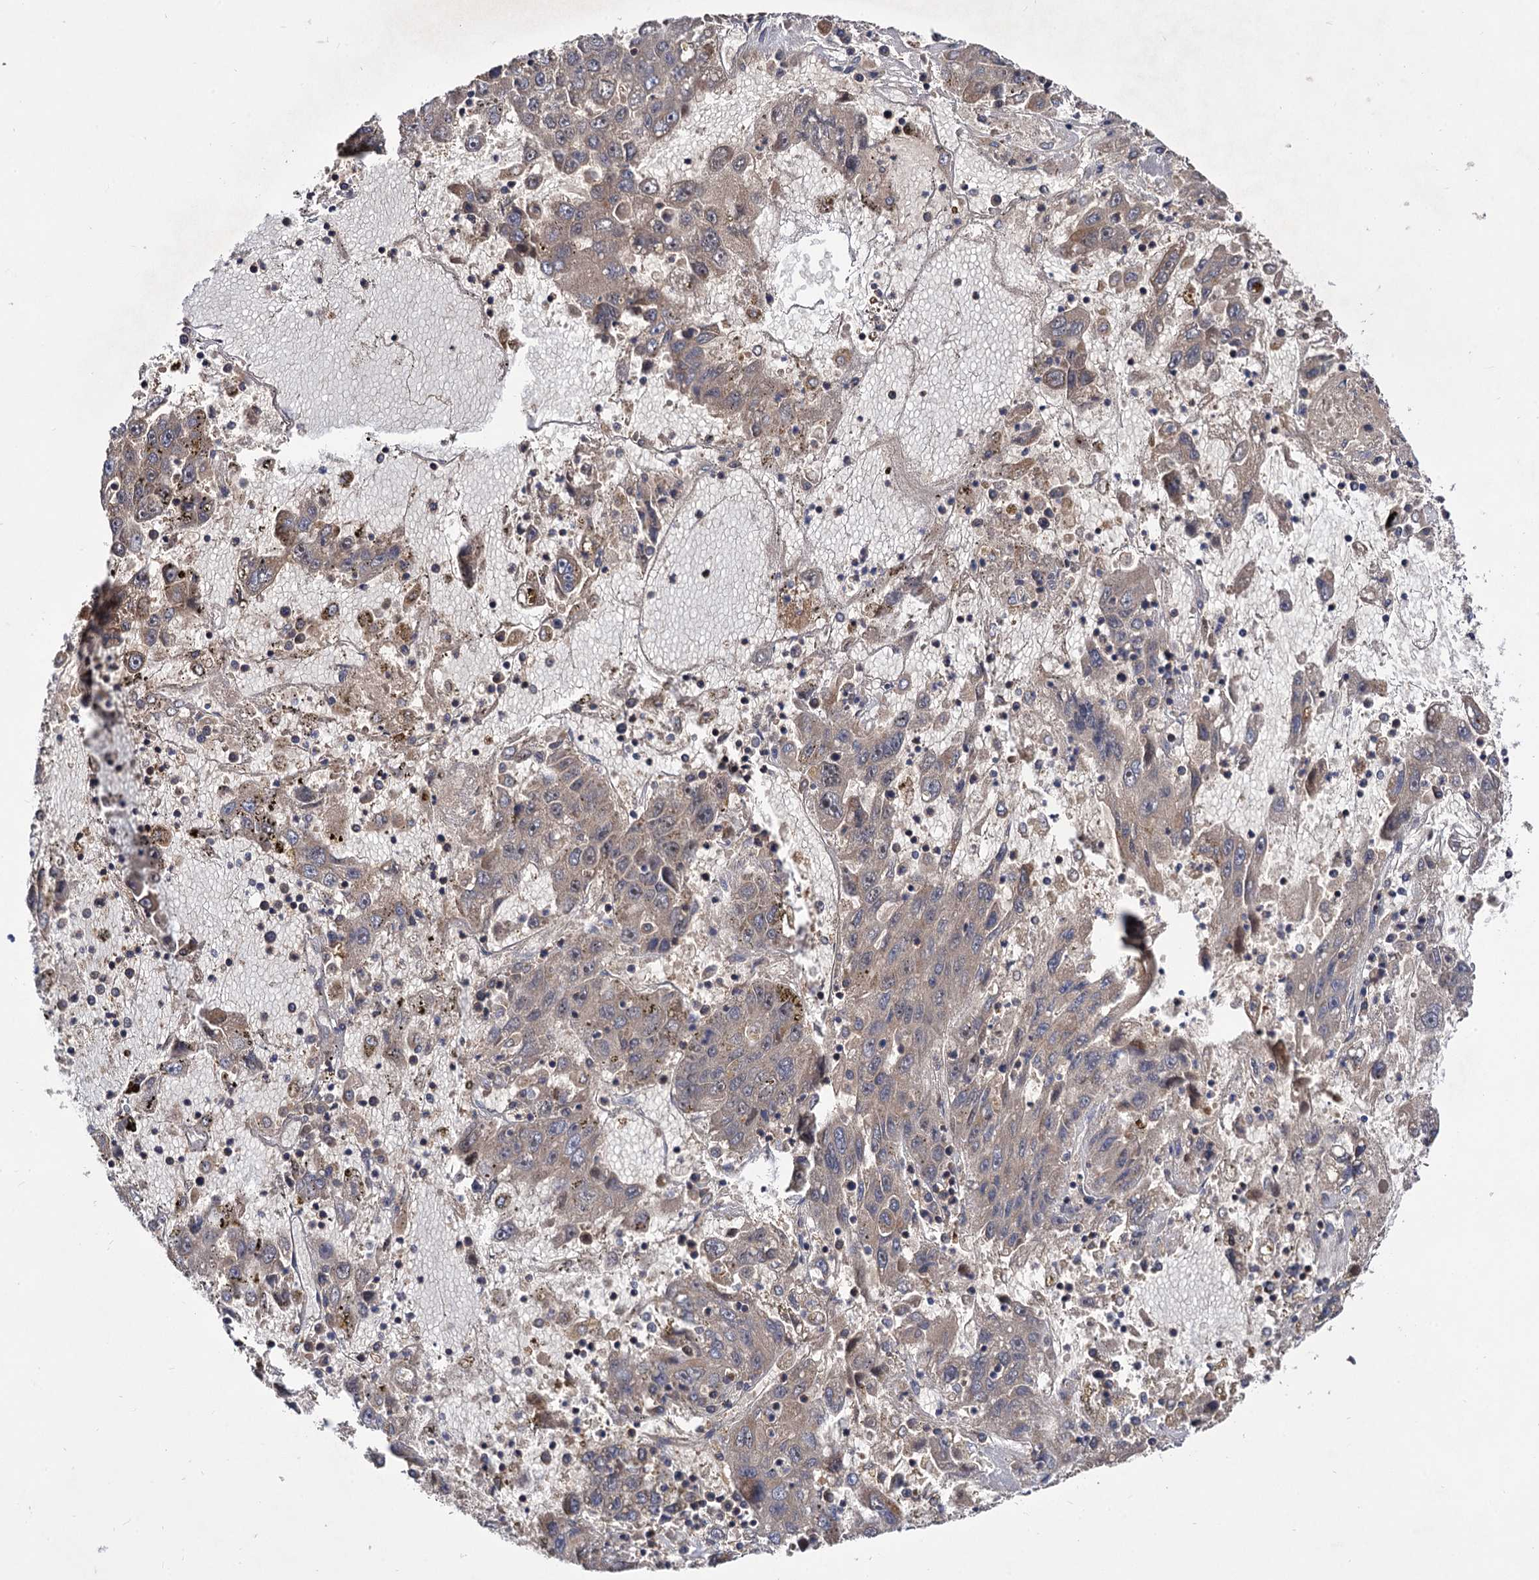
{"staining": {"intensity": "moderate", "quantity": ">75%", "location": "cytoplasmic/membranous"}, "tissue": "liver cancer", "cell_type": "Tumor cells", "image_type": "cancer", "snomed": [{"axis": "morphology", "description": "Carcinoma, Hepatocellular, NOS"}, {"axis": "topography", "description": "Liver"}], "caption": "There is medium levels of moderate cytoplasmic/membranous staining in tumor cells of liver cancer, as demonstrated by immunohistochemical staining (brown color).", "gene": "MICAL2", "patient": {"sex": "male", "age": 49}}